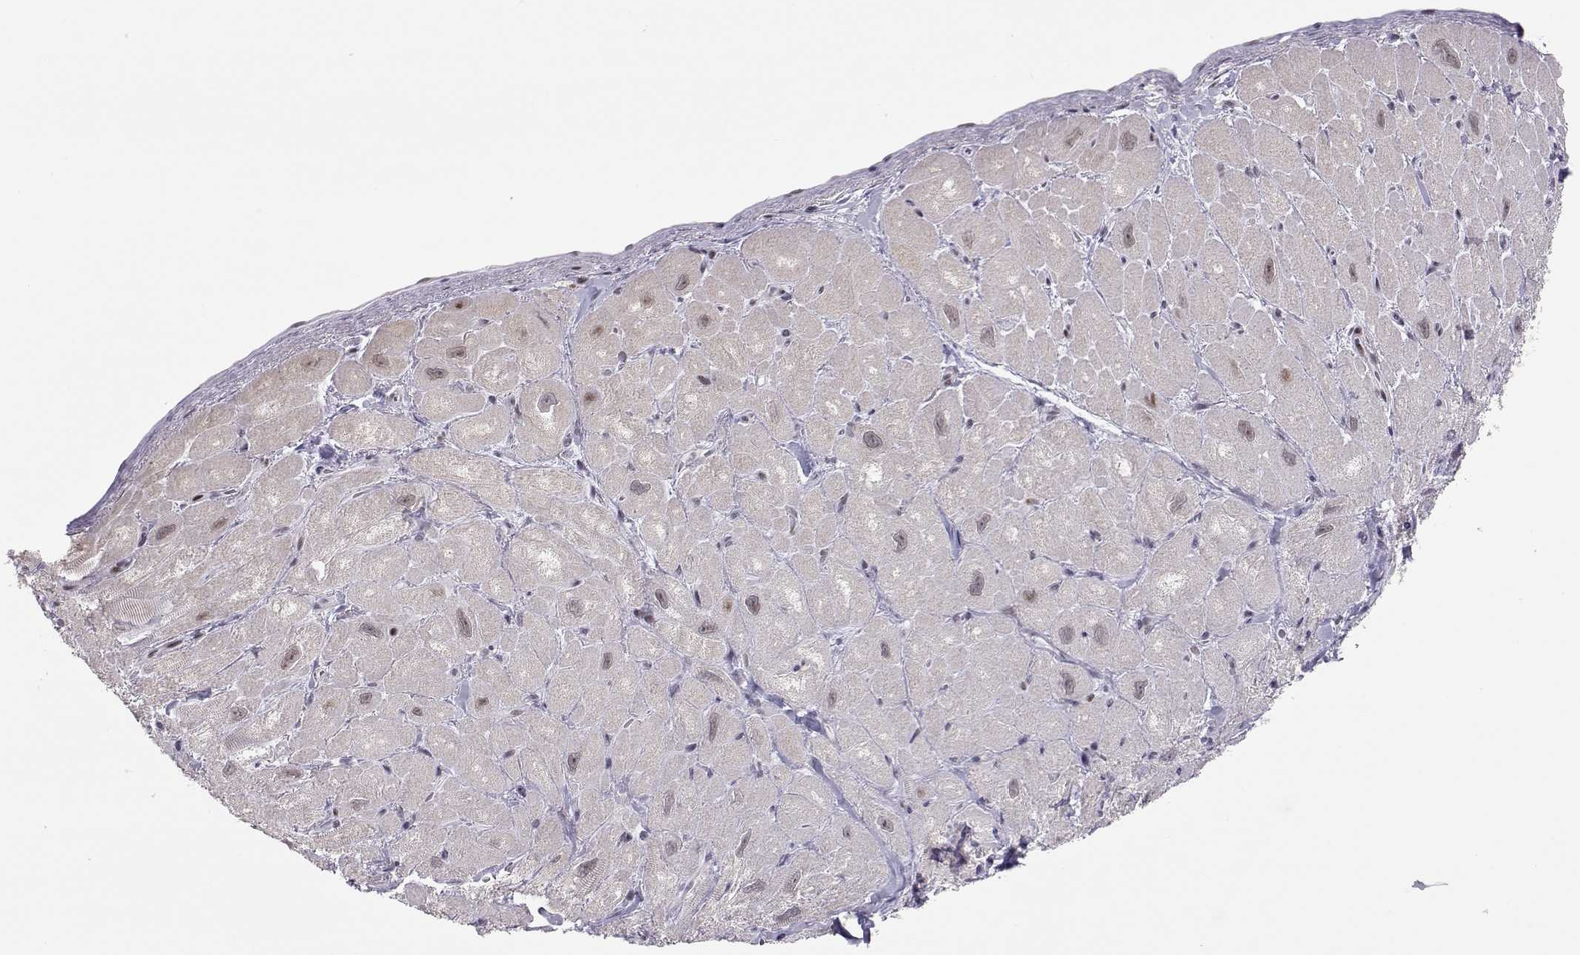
{"staining": {"intensity": "negative", "quantity": "none", "location": "none"}, "tissue": "heart muscle", "cell_type": "Cardiomyocytes", "image_type": "normal", "snomed": [{"axis": "morphology", "description": "Normal tissue, NOS"}, {"axis": "topography", "description": "Heart"}], "caption": "This is a micrograph of IHC staining of unremarkable heart muscle, which shows no staining in cardiomyocytes.", "gene": "SIX6", "patient": {"sex": "male", "age": 60}}